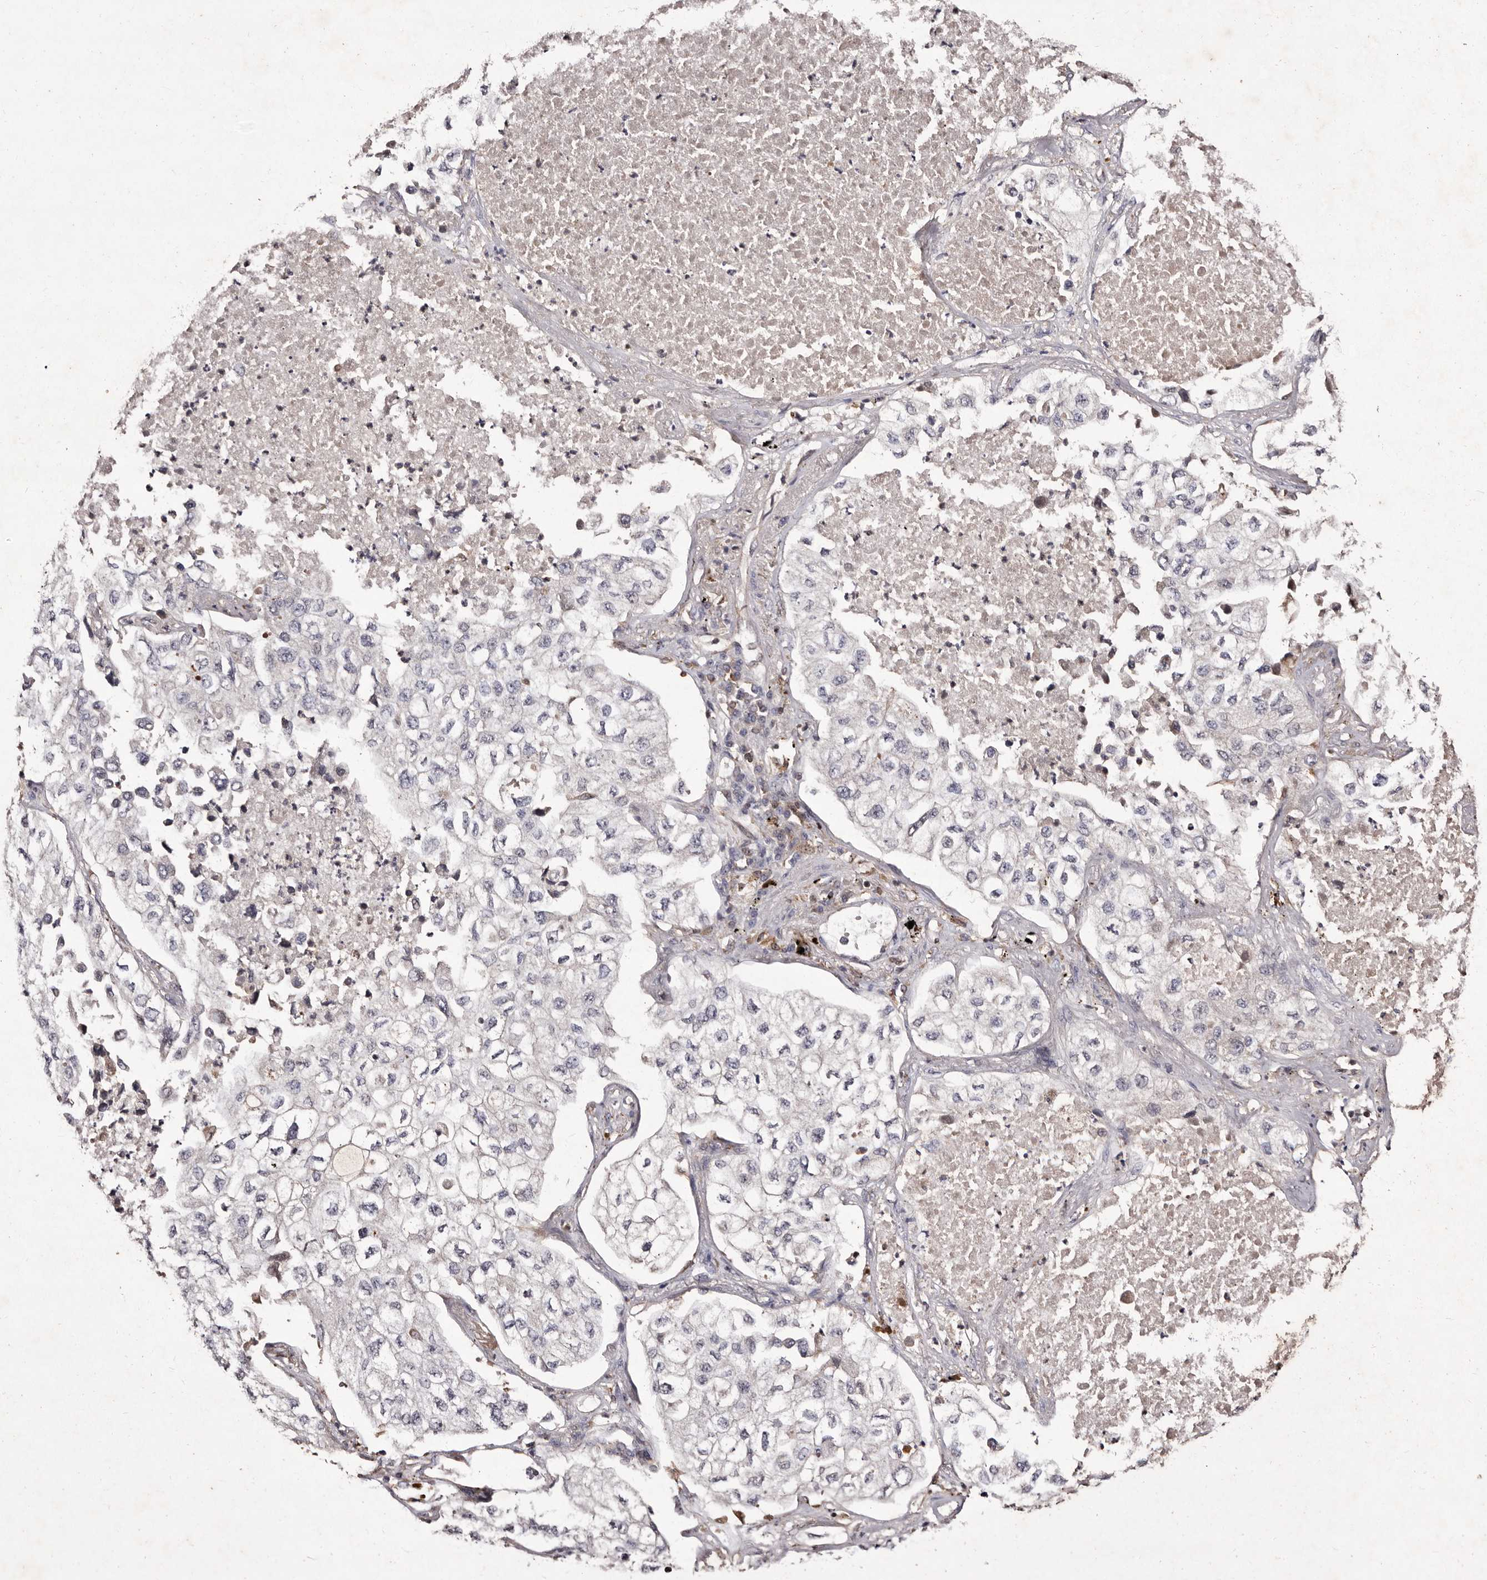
{"staining": {"intensity": "negative", "quantity": "none", "location": "none"}, "tissue": "lung cancer", "cell_type": "Tumor cells", "image_type": "cancer", "snomed": [{"axis": "morphology", "description": "Adenocarcinoma, NOS"}, {"axis": "topography", "description": "Lung"}], "caption": "A histopathology image of lung cancer (adenocarcinoma) stained for a protein displays no brown staining in tumor cells. The staining was performed using DAB to visualize the protein expression in brown, while the nuclei were stained in blue with hematoxylin (Magnification: 20x).", "gene": "GIMAP4", "patient": {"sex": "male", "age": 63}}